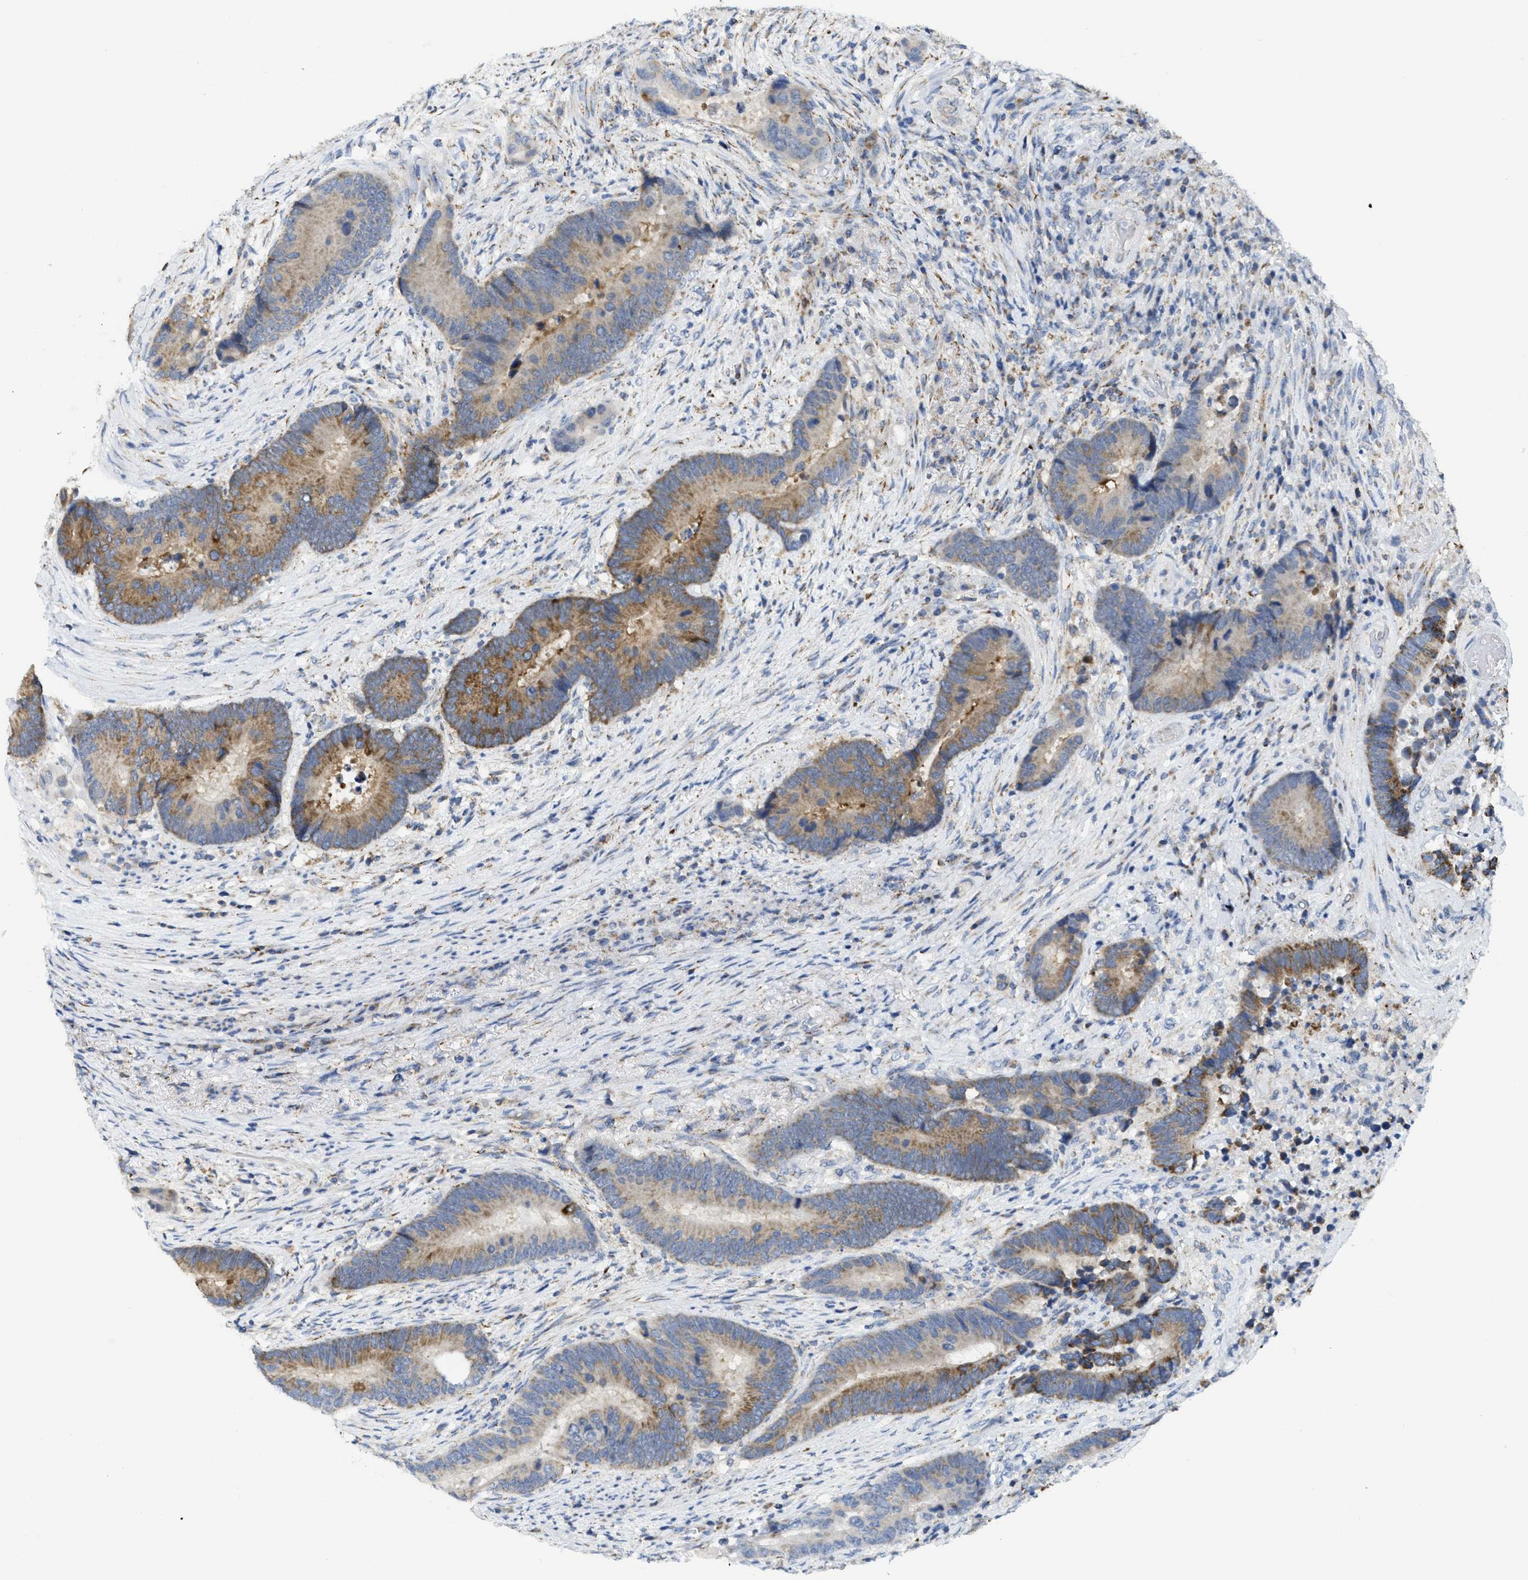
{"staining": {"intensity": "moderate", "quantity": ">75%", "location": "cytoplasmic/membranous"}, "tissue": "colorectal cancer", "cell_type": "Tumor cells", "image_type": "cancer", "snomed": [{"axis": "morphology", "description": "Adenocarcinoma, NOS"}, {"axis": "topography", "description": "Rectum"}], "caption": "Protein staining of adenocarcinoma (colorectal) tissue reveals moderate cytoplasmic/membranous positivity in approximately >75% of tumor cells.", "gene": "GATD3", "patient": {"sex": "female", "age": 89}}